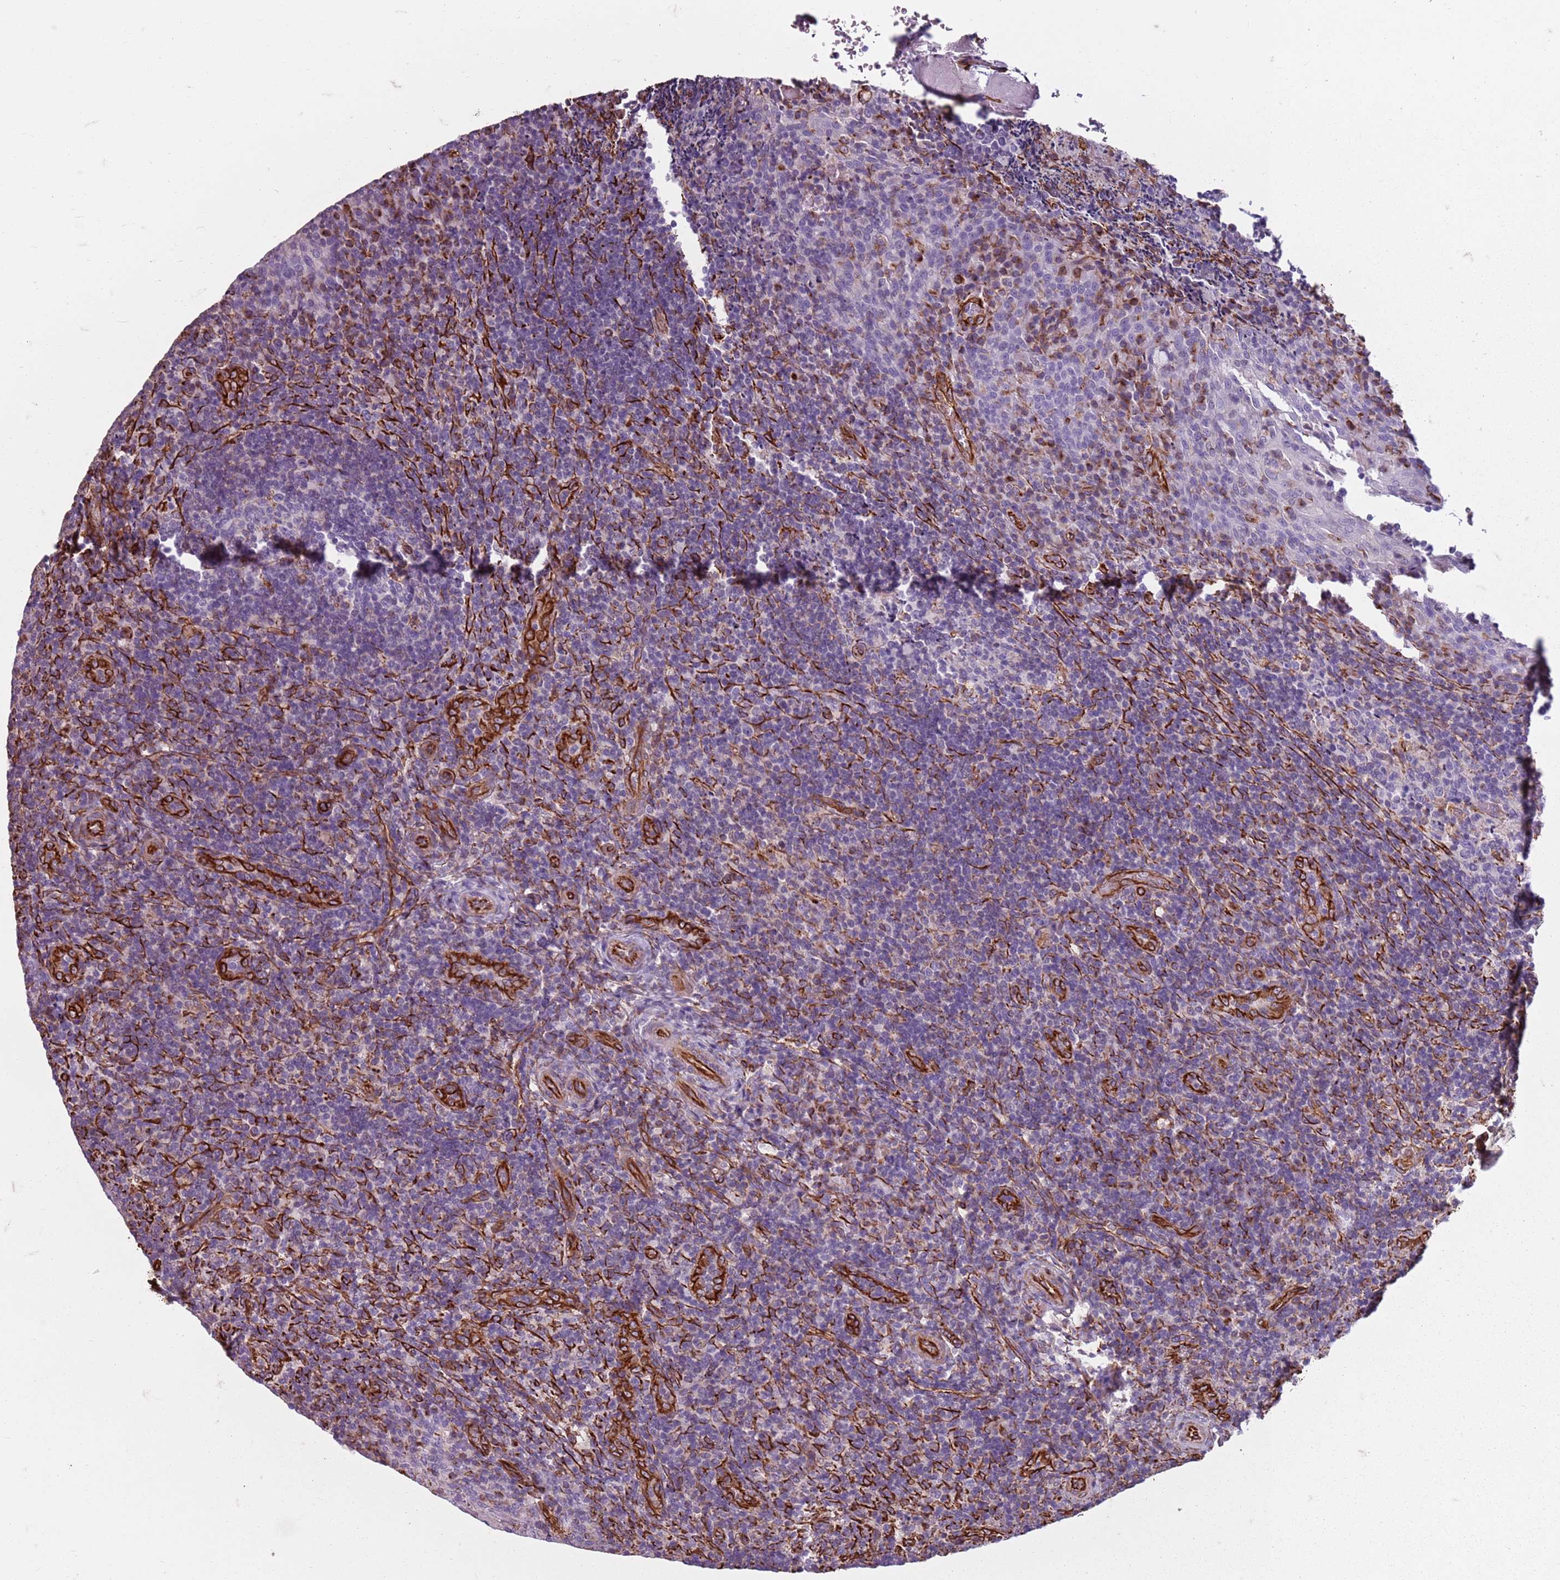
{"staining": {"intensity": "negative", "quantity": "none", "location": "none"}, "tissue": "tonsil", "cell_type": "Germinal center cells", "image_type": "normal", "snomed": [{"axis": "morphology", "description": "Normal tissue, NOS"}, {"axis": "topography", "description": "Tonsil"}], "caption": "Immunohistochemical staining of unremarkable human tonsil shows no significant positivity in germinal center cells. Brightfield microscopy of immunohistochemistry (IHC) stained with DAB (3,3'-diaminobenzidine) (brown) and hematoxylin (blue), captured at high magnification.", "gene": "TAS2R38", "patient": {"sex": "male", "age": 17}}